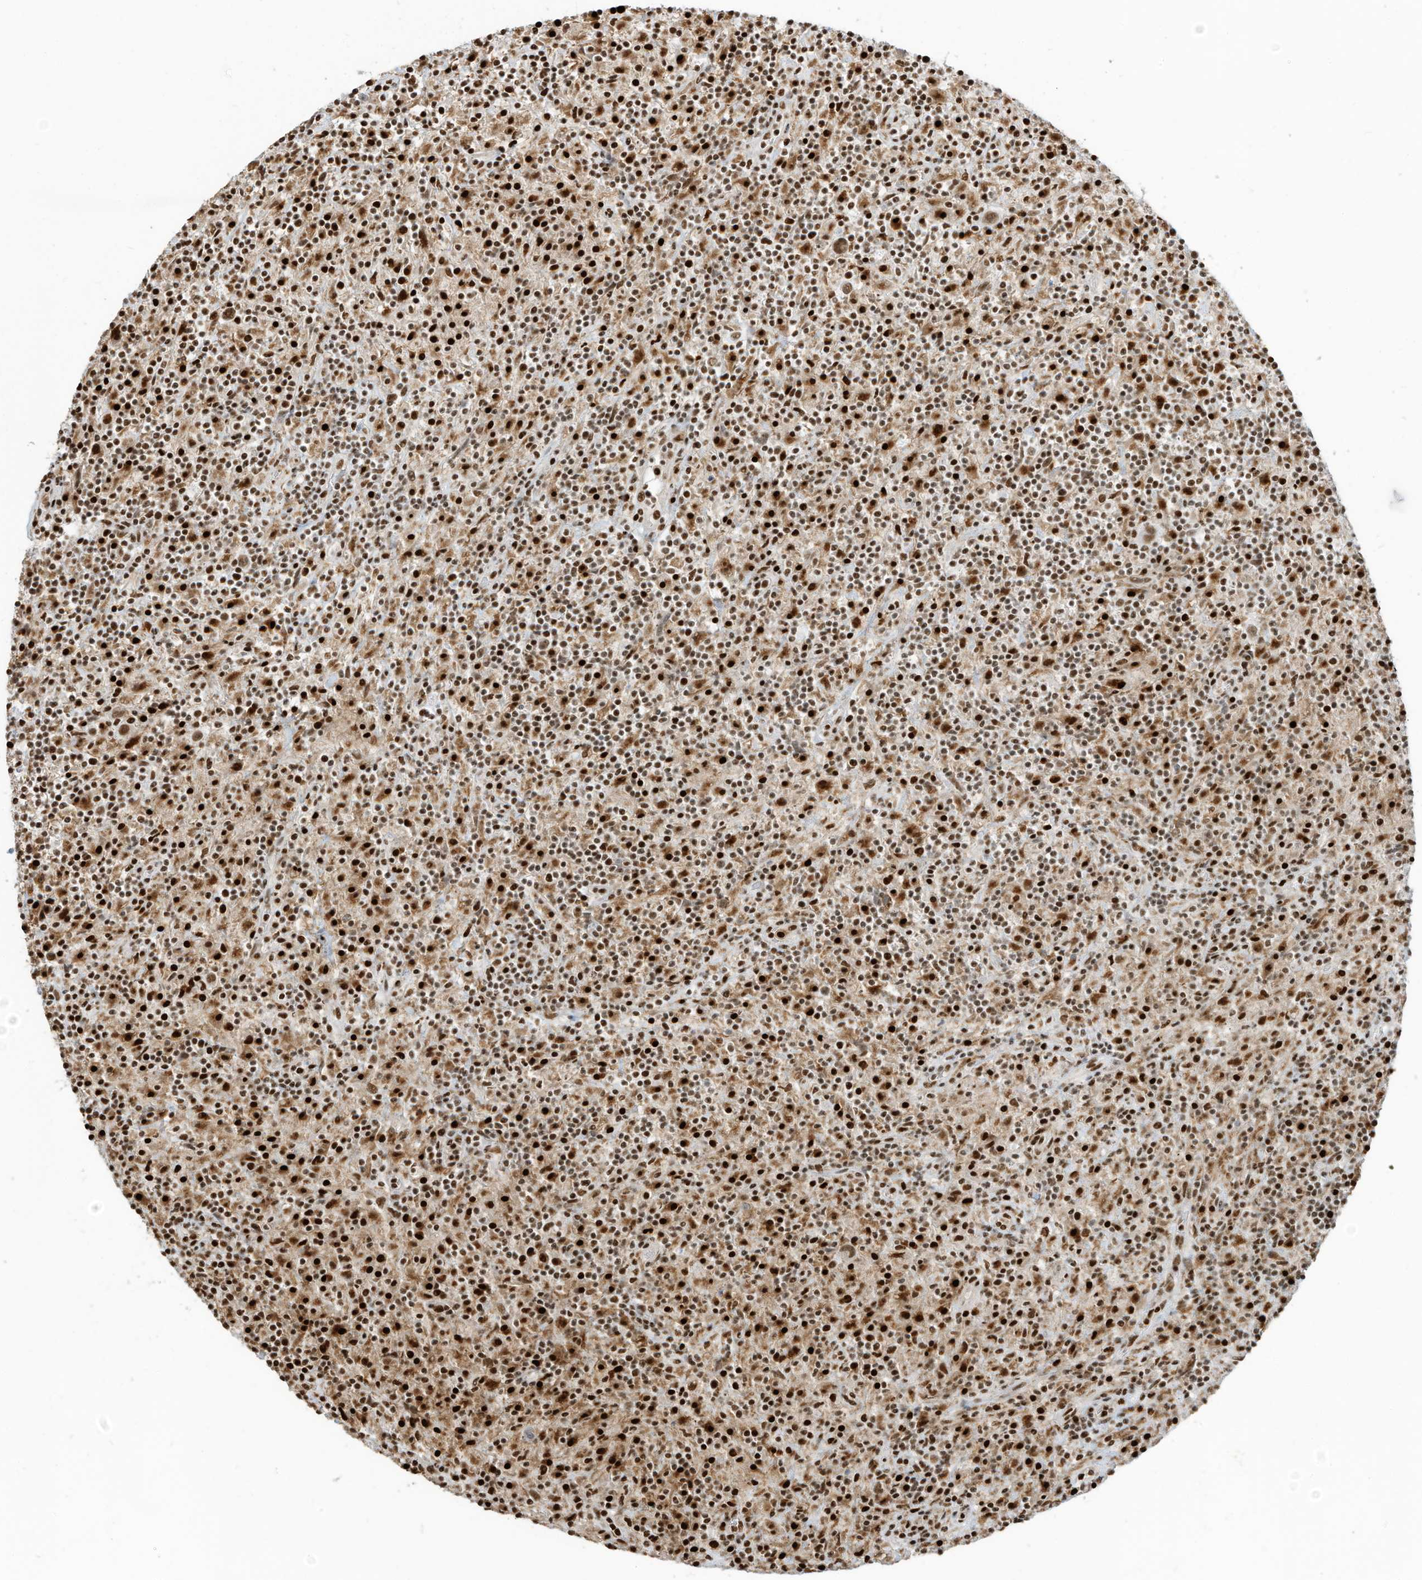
{"staining": {"intensity": "strong", "quantity": ">75%", "location": "nuclear"}, "tissue": "lymphoma", "cell_type": "Tumor cells", "image_type": "cancer", "snomed": [{"axis": "morphology", "description": "Hodgkin's disease, NOS"}, {"axis": "topography", "description": "Lymph node"}], "caption": "Tumor cells show high levels of strong nuclear expression in about >75% of cells in Hodgkin's disease. Immunohistochemistry (ihc) stains the protein in brown and the nuclei are stained blue.", "gene": "SAMD15", "patient": {"sex": "male", "age": 70}}